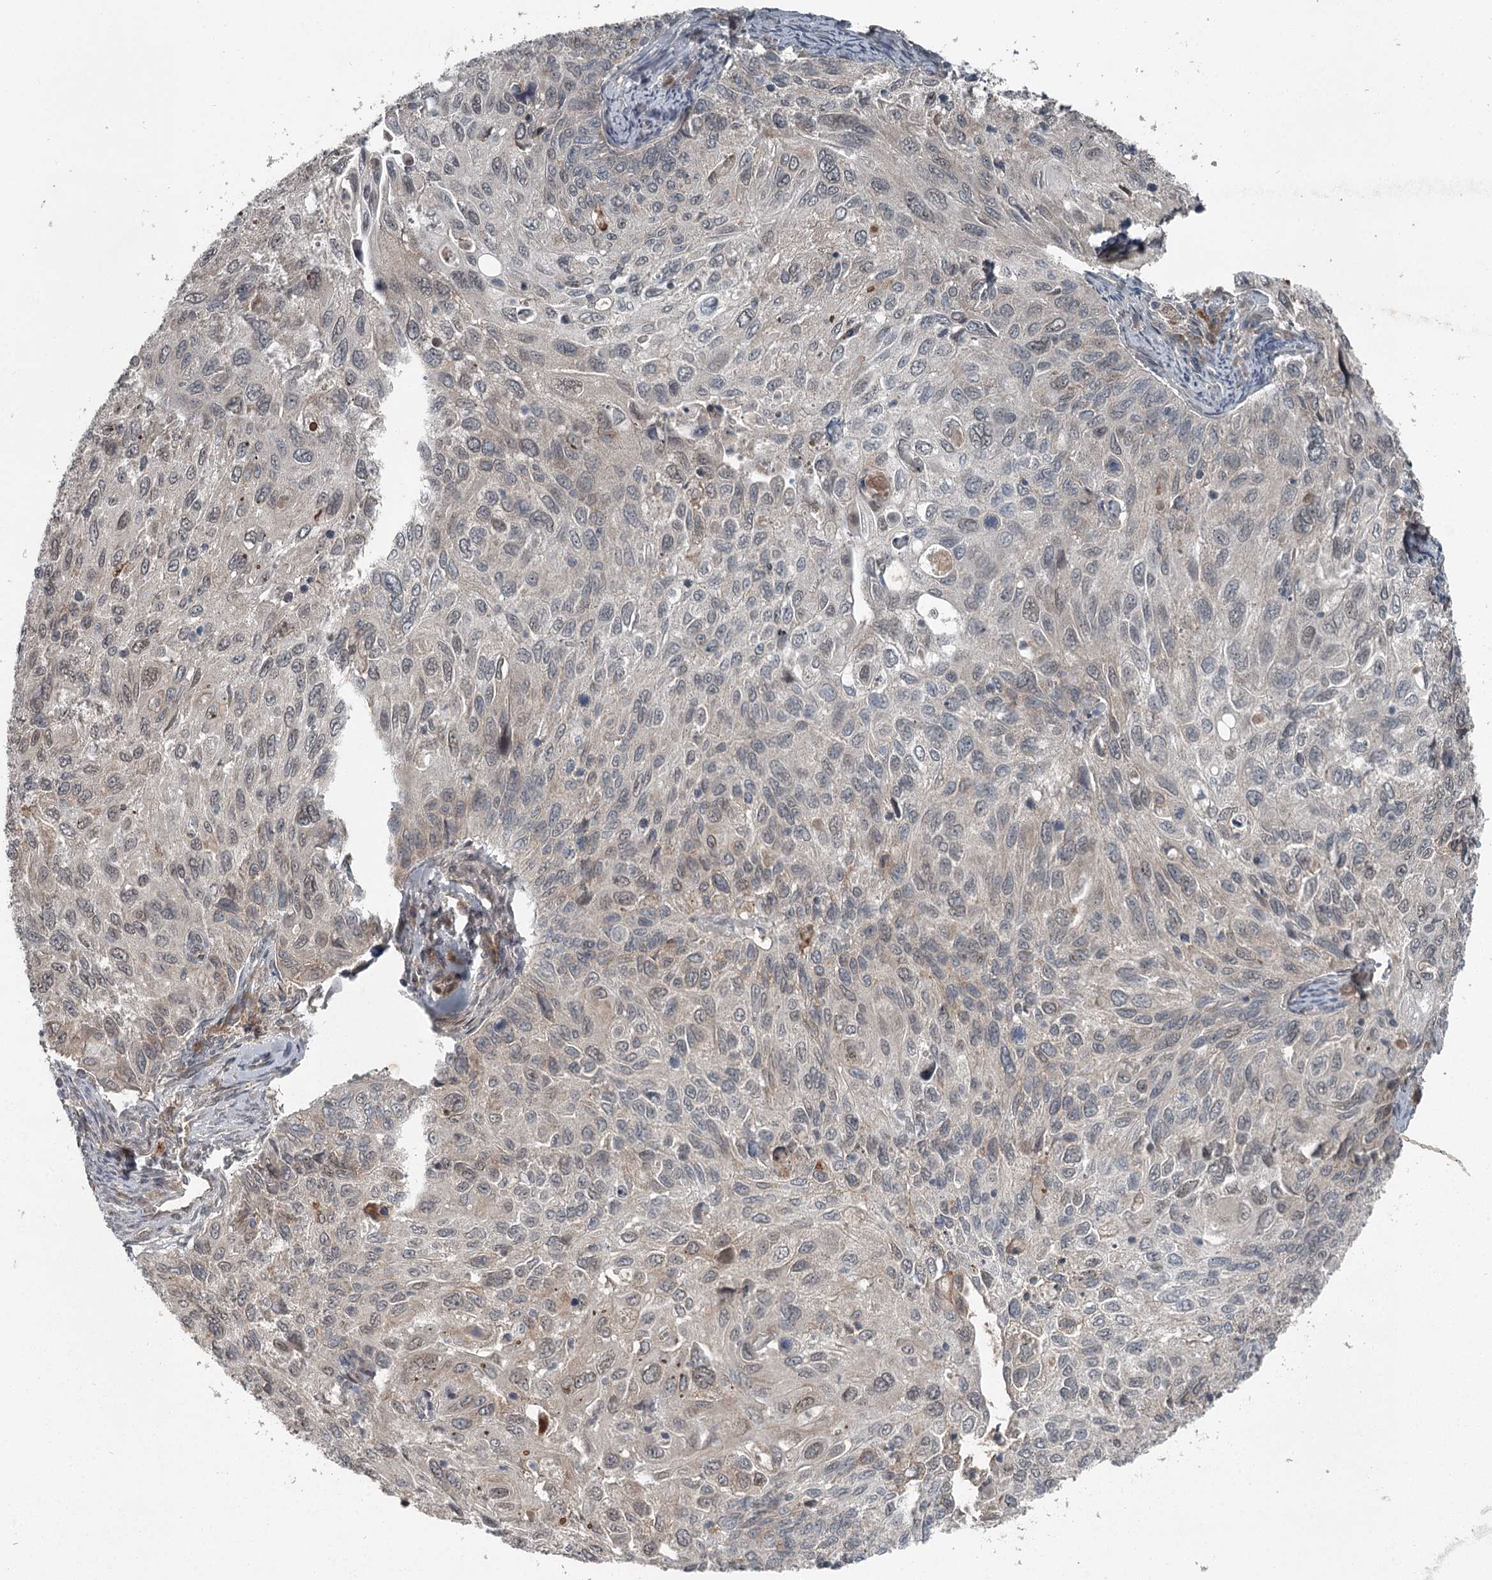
{"staining": {"intensity": "negative", "quantity": "none", "location": "none"}, "tissue": "cervical cancer", "cell_type": "Tumor cells", "image_type": "cancer", "snomed": [{"axis": "morphology", "description": "Squamous cell carcinoma, NOS"}, {"axis": "topography", "description": "Cervix"}], "caption": "This is an immunohistochemistry (IHC) micrograph of human squamous cell carcinoma (cervical). There is no expression in tumor cells.", "gene": "SLC39A8", "patient": {"sex": "female", "age": 70}}